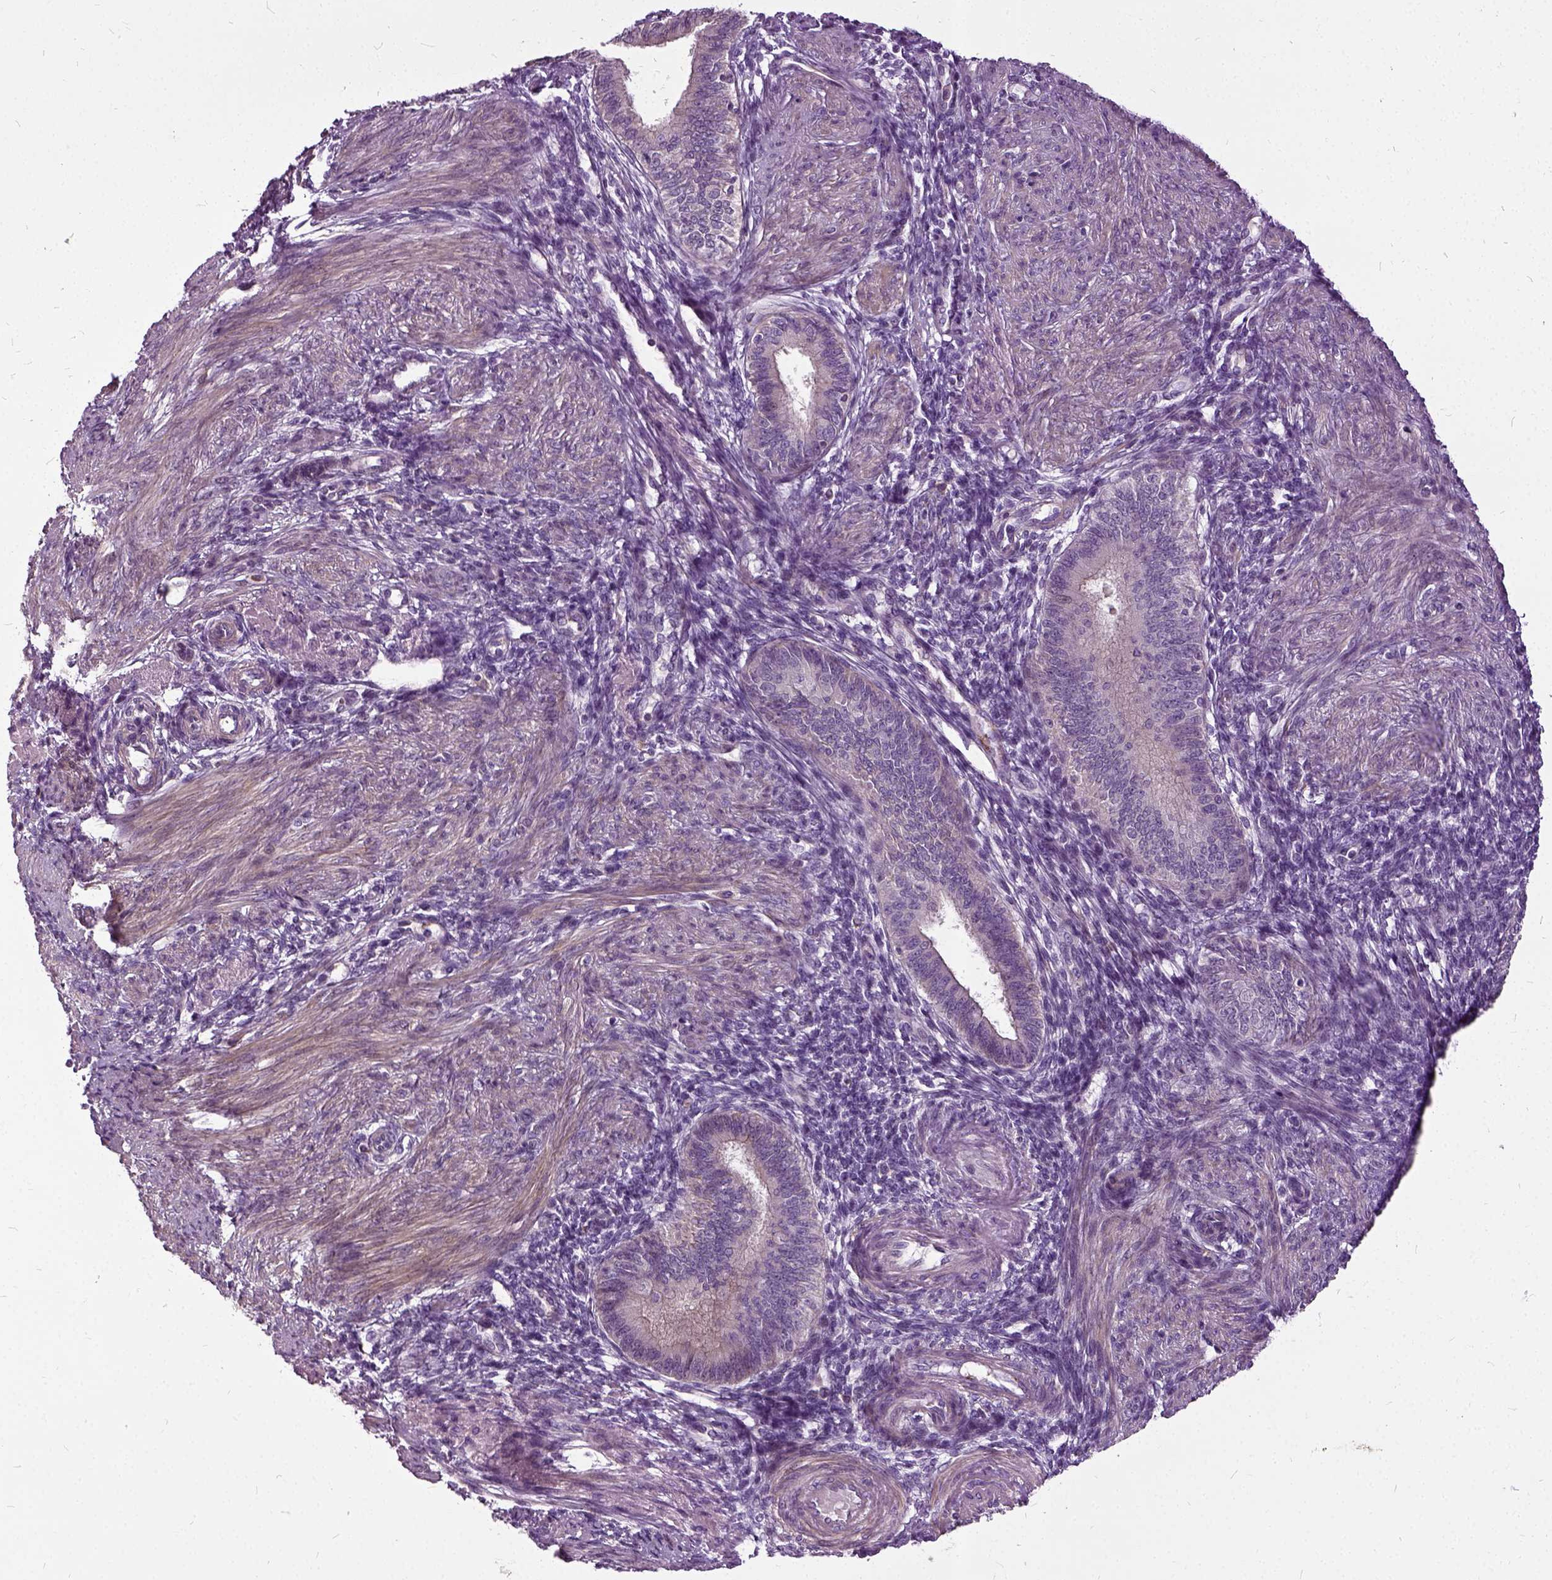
{"staining": {"intensity": "negative", "quantity": "none", "location": "none"}, "tissue": "endometrium", "cell_type": "Cells in endometrial stroma", "image_type": "normal", "snomed": [{"axis": "morphology", "description": "Normal tissue, NOS"}, {"axis": "topography", "description": "Endometrium"}], "caption": "This is a histopathology image of IHC staining of benign endometrium, which shows no positivity in cells in endometrial stroma.", "gene": "ILRUN", "patient": {"sex": "female", "age": 39}}